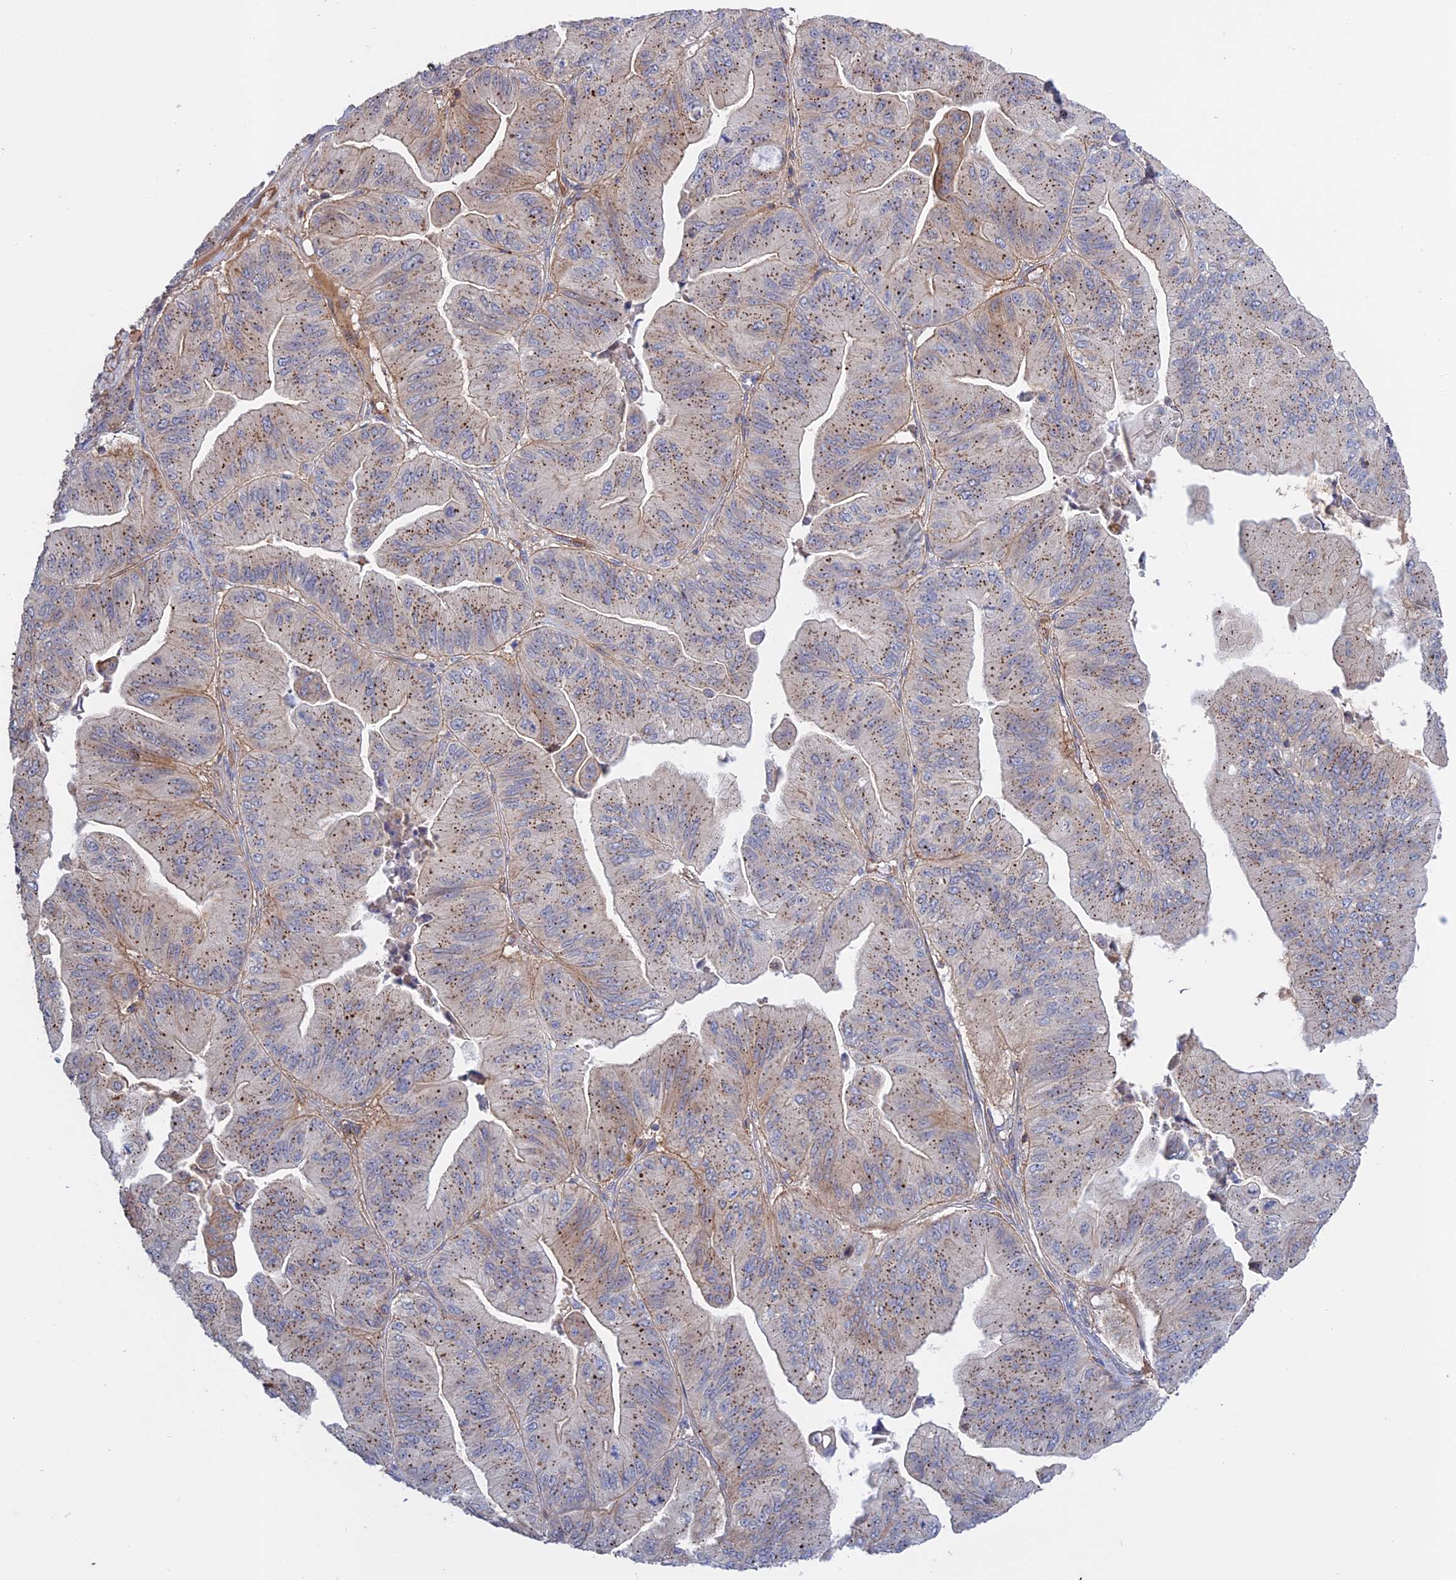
{"staining": {"intensity": "weak", "quantity": "25%-75%", "location": "cytoplasmic/membranous"}, "tissue": "ovarian cancer", "cell_type": "Tumor cells", "image_type": "cancer", "snomed": [{"axis": "morphology", "description": "Cystadenocarcinoma, mucinous, NOS"}, {"axis": "topography", "description": "Ovary"}], "caption": "A micrograph of human mucinous cystadenocarcinoma (ovarian) stained for a protein exhibits weak cytoplasmic/membranous brown staining in tumor cells.", "gene": "LYPD5", "patient": {"sex": "female", "age": 61}}